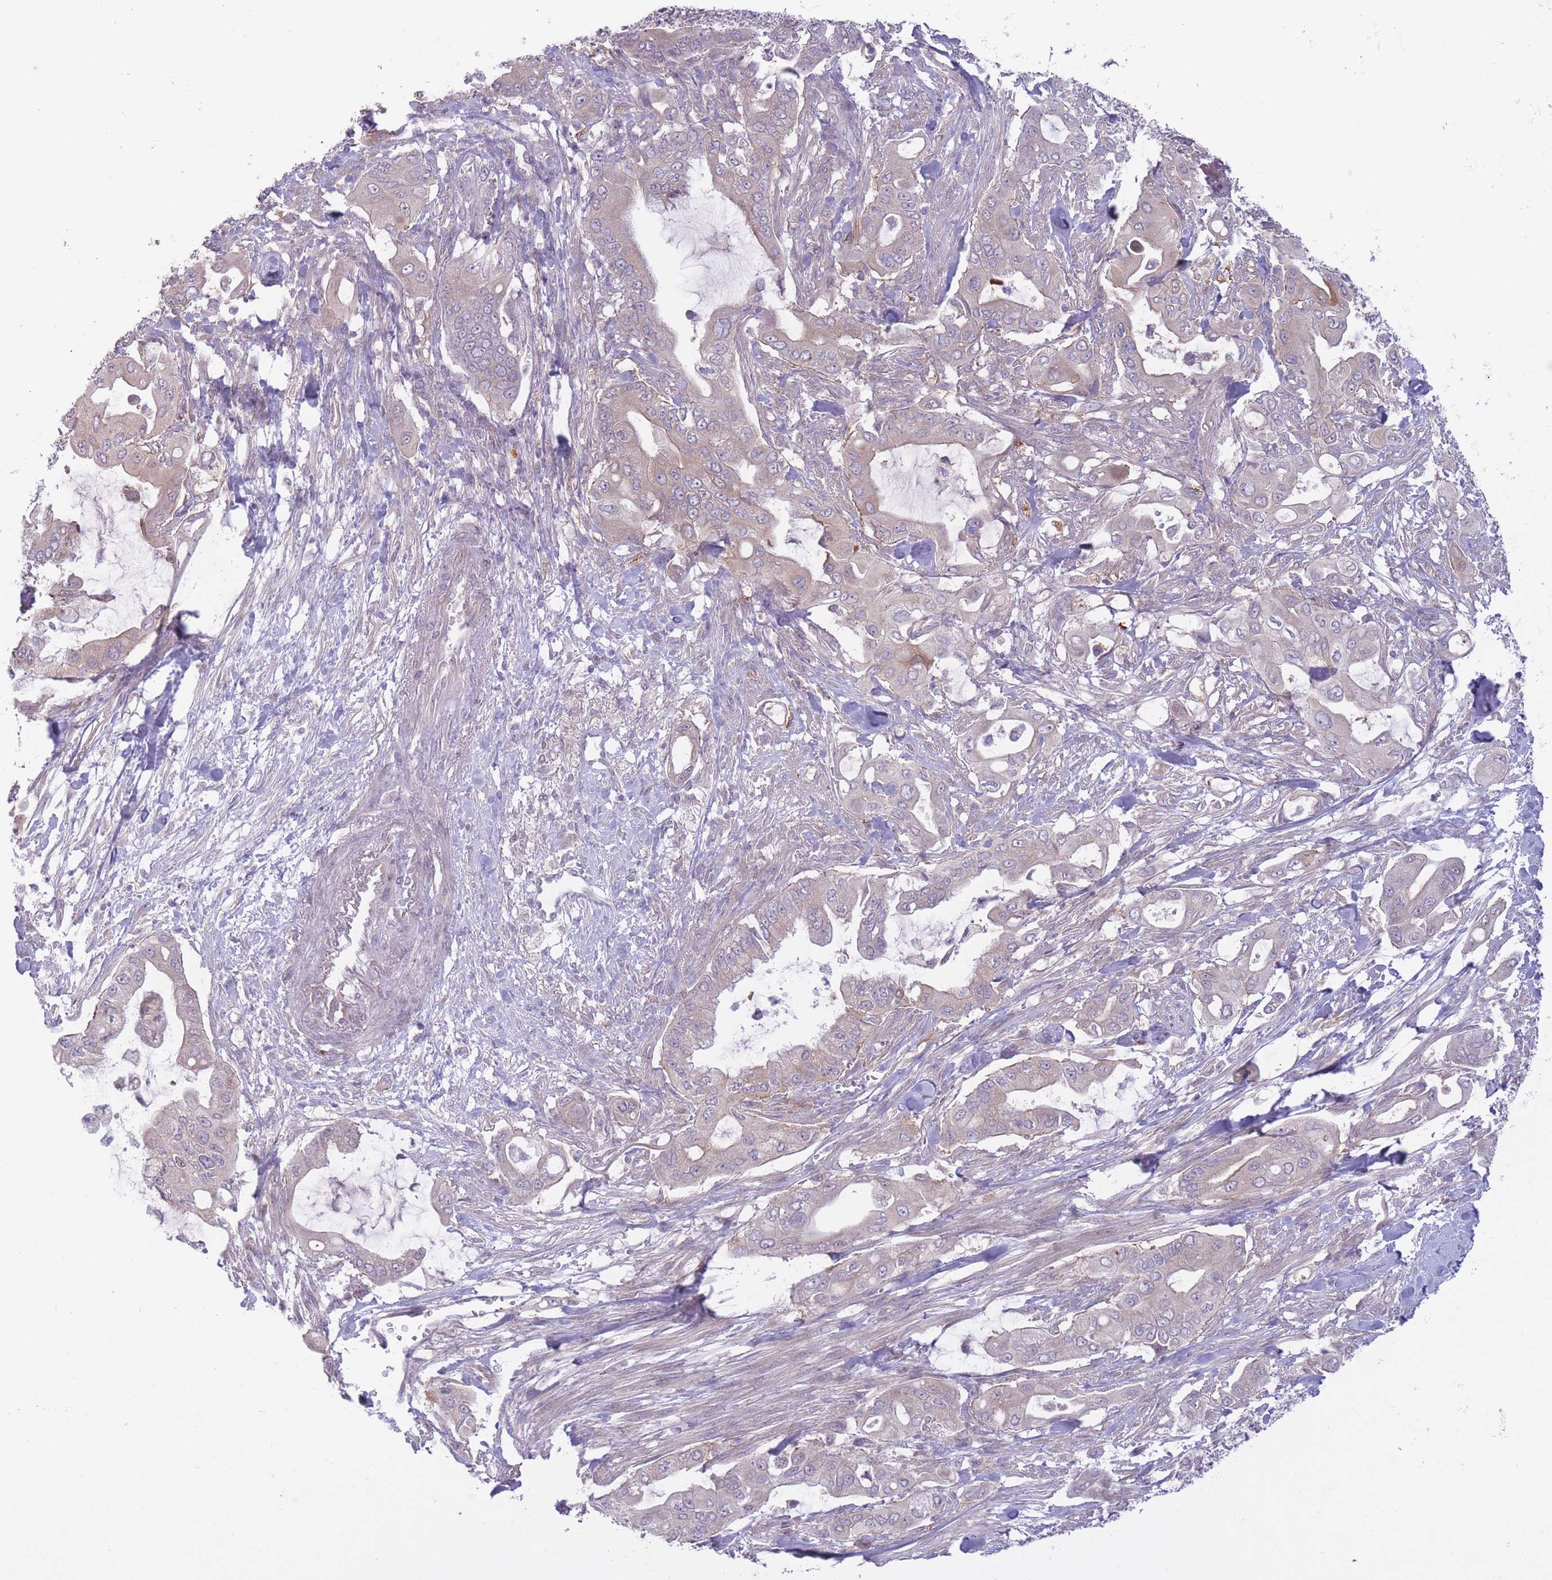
{"staining": {"intensity": "weak", "quantity": "<25%", "location": "cytoplasmic/membranous"}, "tissue": "pancreatic cancer", "cell_type": "Tumor cells", "image_type": "cancer", "snomed": [{"axis": "morphology", "description": "Adenocarcinoma, NOS"}, {"axis": "topography", "description": "Pancreas"}], "caption": "Pancreatic cancer was stained to show a protein in brown. There is no significant expression in tumor cells.", "gene": "ARPIN", "patient": {"sex": "male", "age": 57}}